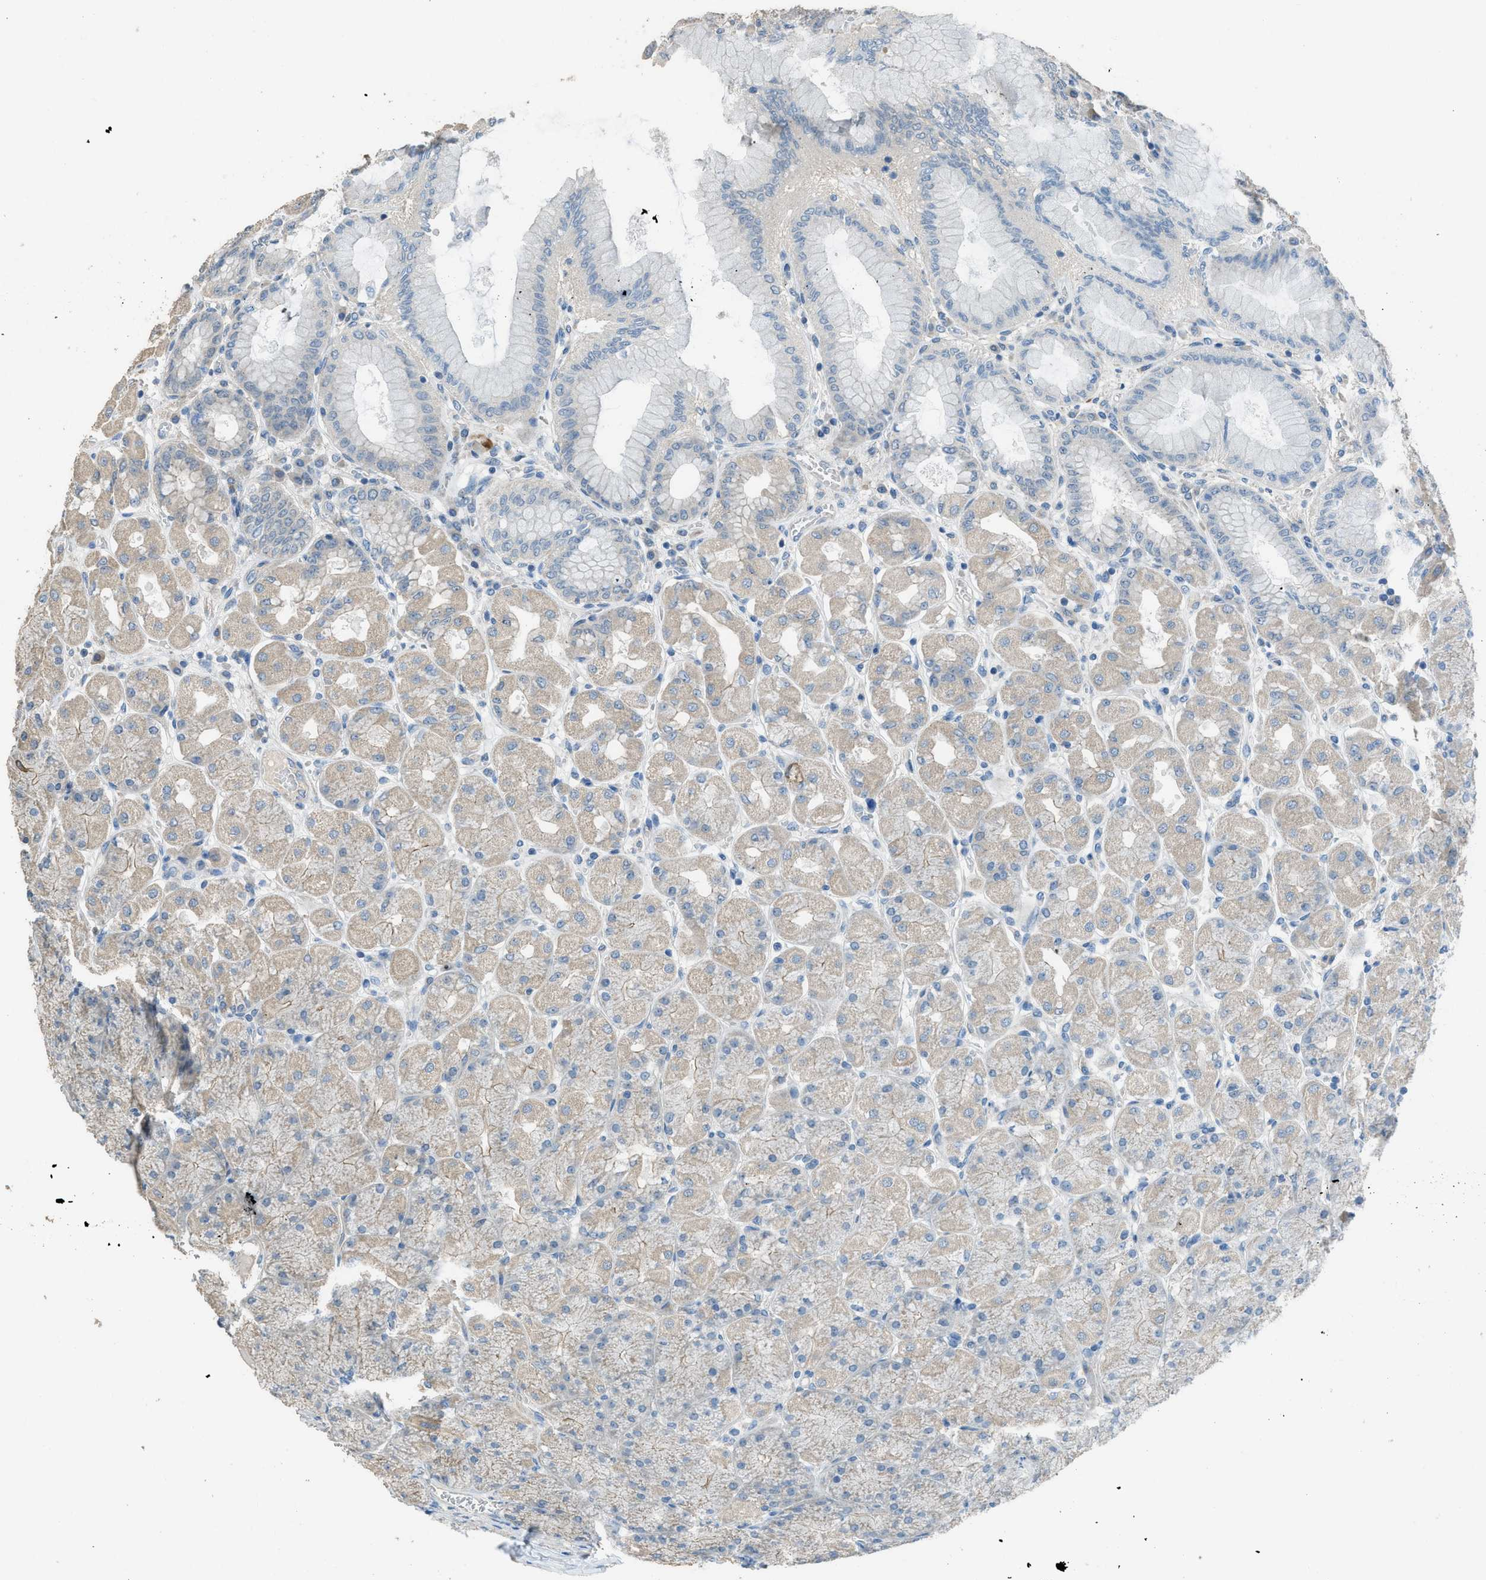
{"staining": {"intensity": "weak", "quantity": "25%-75%", "location": "cytoplasmic/membranous"}, "tissue": "stomach", "cell_type": "Glandular cells", "image_type": "normal", "snomed": [{"axis": "morphology", "description": "Normal tissue, NOS"}, {"axis": "topography", "description": "Stomach, upper"}], "caption": "IHC (DAB (3,3'-diaminobenzidine)) staining of normal stomach displays weak cytoplasmic/membranous protein expression in about 25%-75% of glandular cells.", "gene": "TIMD4", "patient": {"sex": "female", "age": 56}}